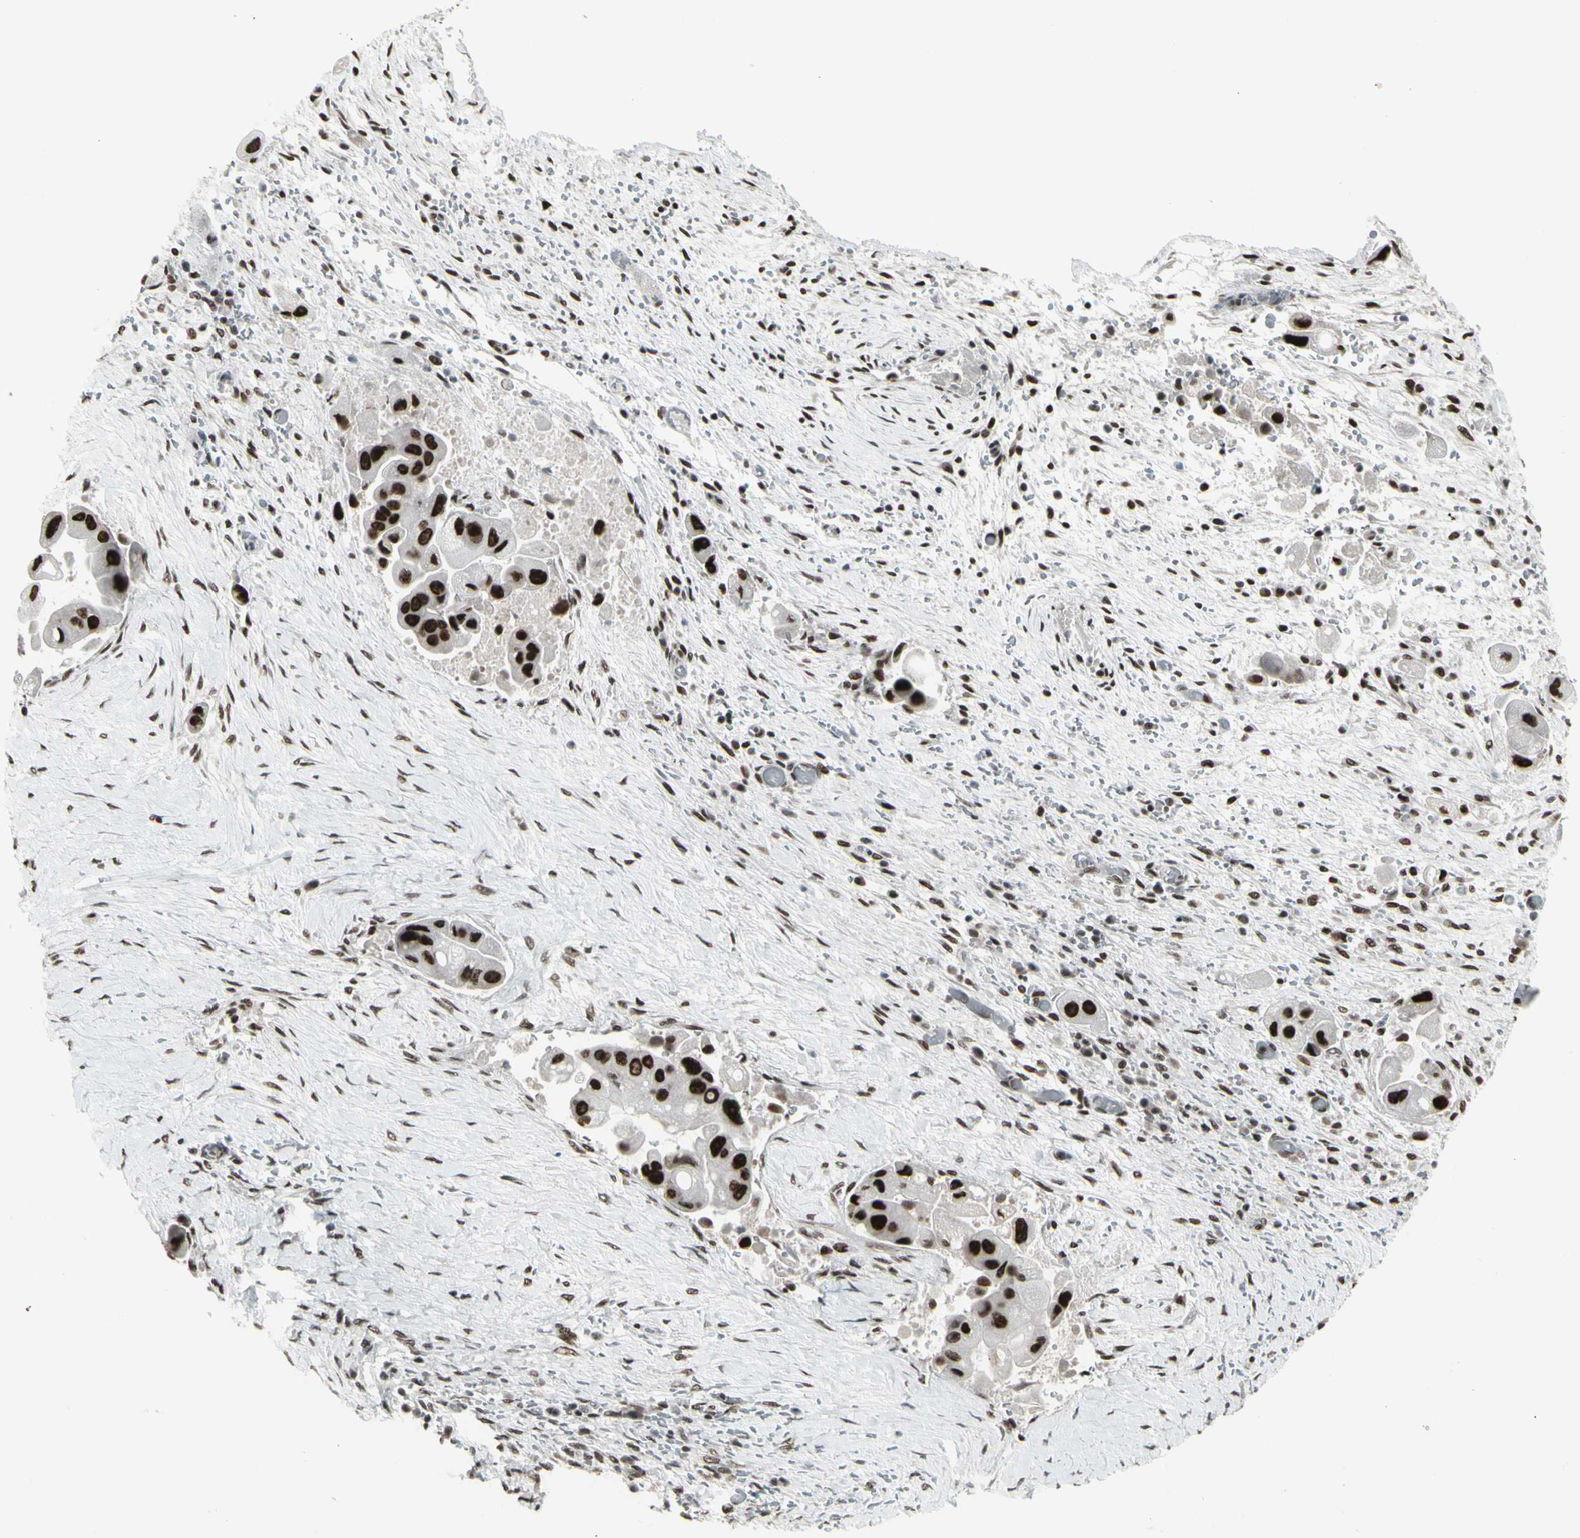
{"staining": {"intensity": "strong", "quantity": ">75%", "location": "nuclear"}, "tissue": "liver cancer", "cell_type": "Tumor cells", "image_type": "cancer", "snomed": [{"axis": "morphology", "description": "Normal tissue, NOS"}, {"axis": "morphology", "description": "Cholangiocarcinoma"}, {"axis": "topography", "description": "Liver"}, {"axis": "topography", "description": "Peripheral nerve tissue"}], "caption": "Immunohistochemistry (IHC) (DAB (3,3'-diaminobenzidine)) staining of human liver cholangiocarcinoma displays strong nuclear protein staining in about >75% of tumor cells. Nuclei are stained in blue.", "gene": "HMG20A", "patient": {"sex": "male", "age": 50}}